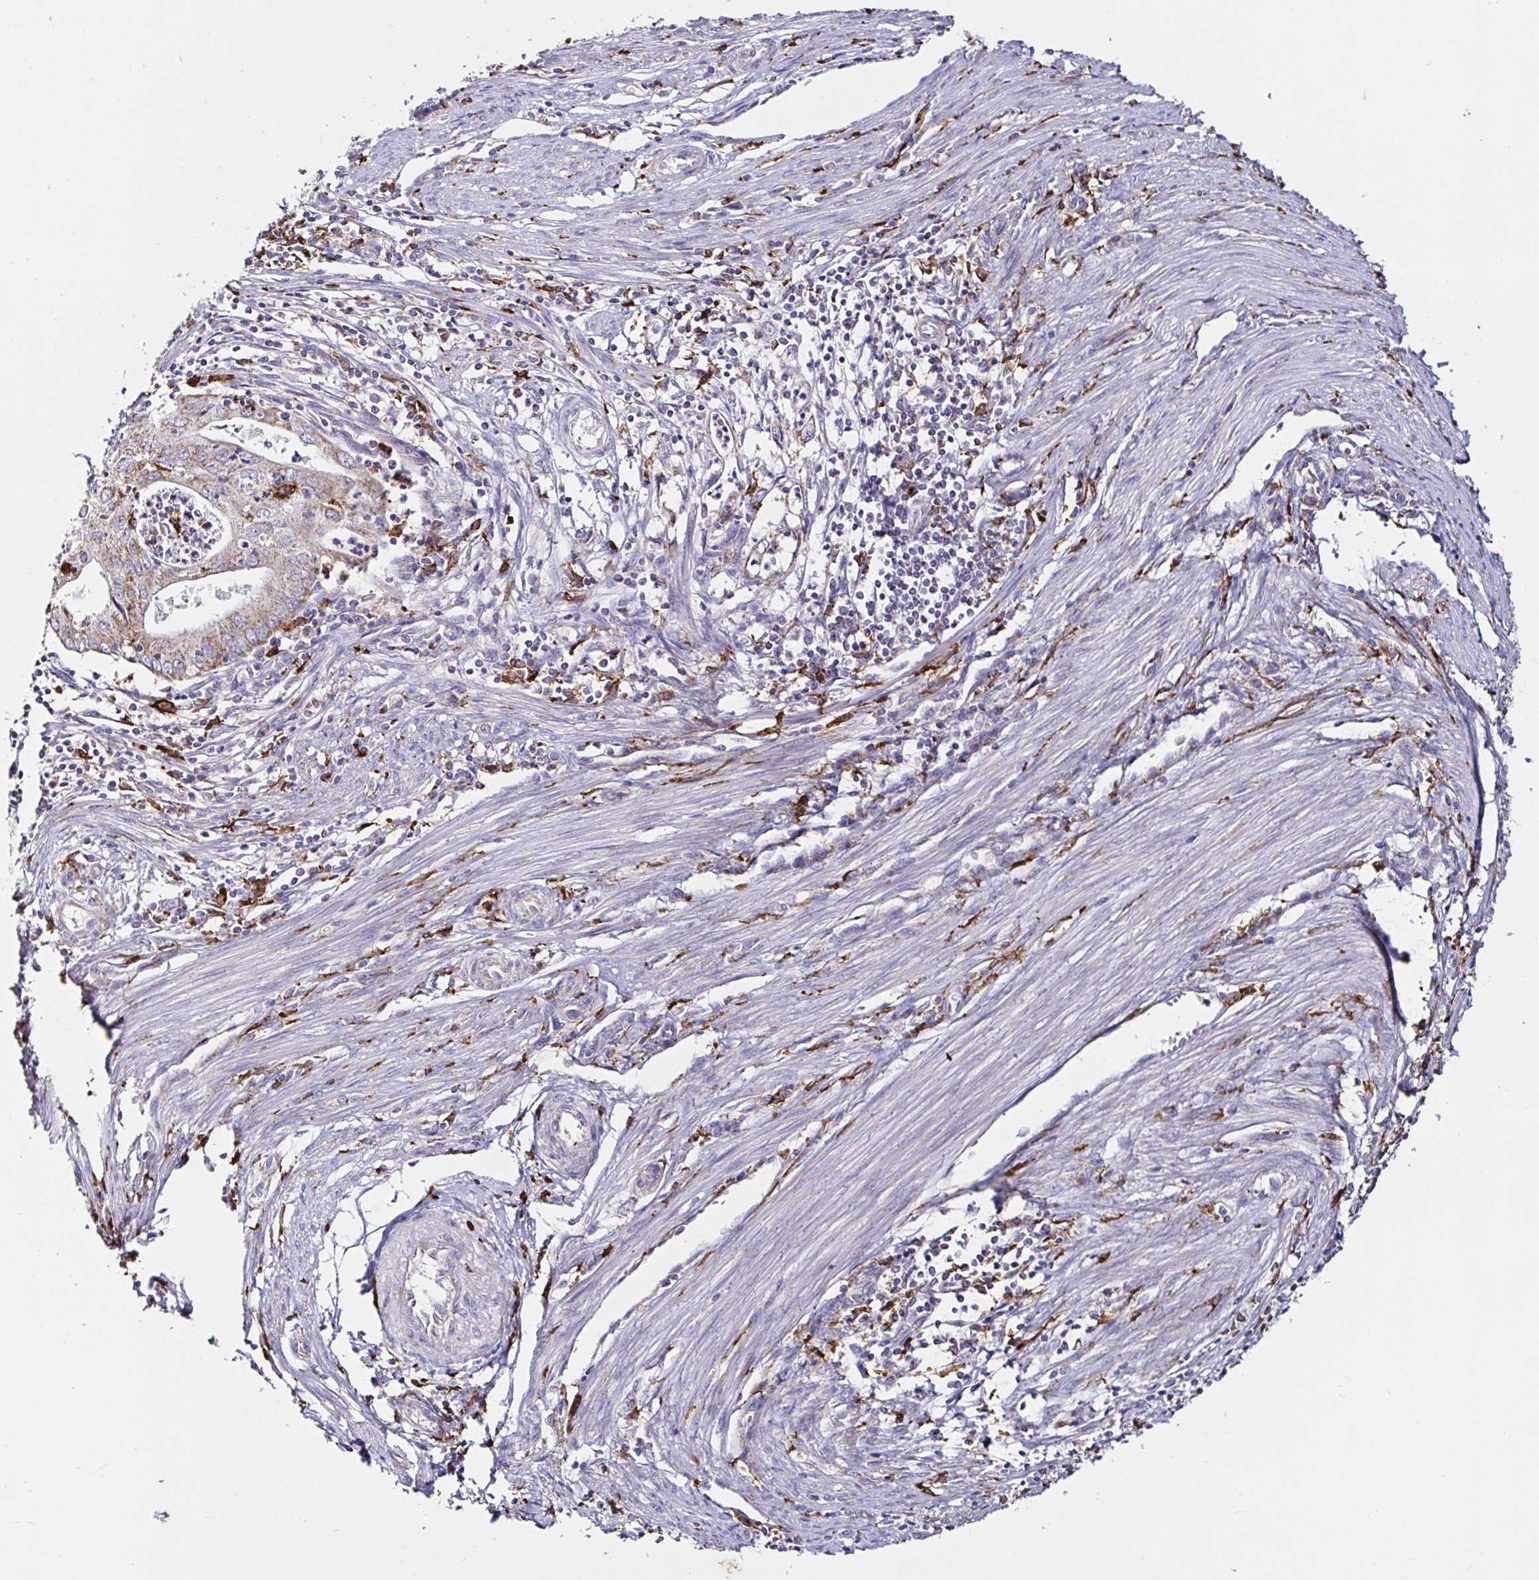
{"staining": {"intensity": "weak", "quantity": ">75%", "location": "cytoplasmic/membranous"}, "tissue": "endometrial cancer", "cell_type": "Tumor cells", "image_type": "cancer", "snomed": [{"axis": "morphology", "description": "Adenocarcinoma, NOS"}, {"axis": "topography", "description": "Endometrium"}], "caption": "A brown stain shows weak cytoplasmic/membranous staining of a protein in endometrial cancer tumor cells.", "gene": "MSR1", "patient": {"sex": "female", "age": 50}}